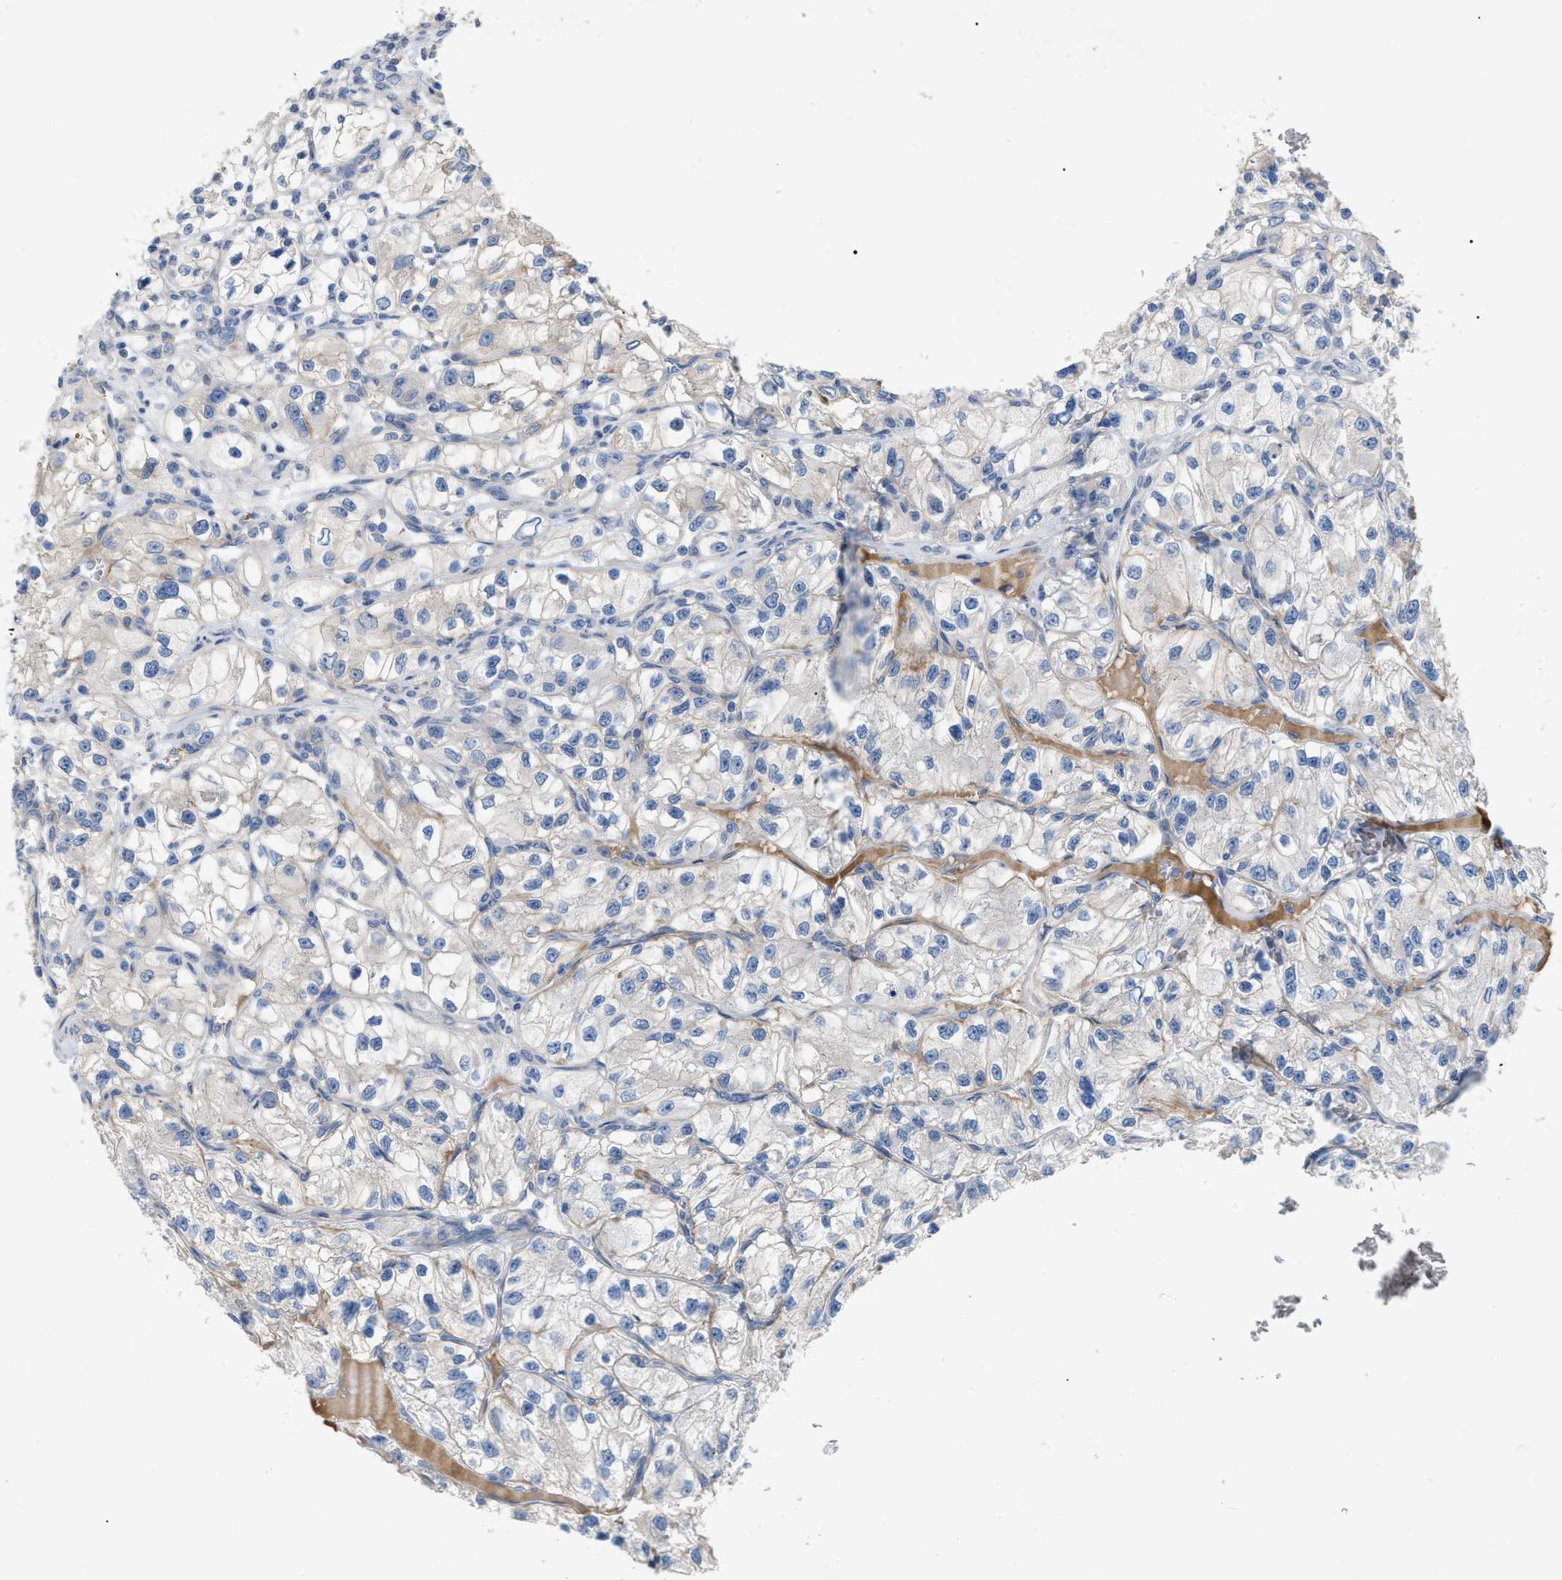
{"staining": {"intensity": "negative", "quantity": "none", "location": "none"}, "tissue": "renal cancer", "cell_type": "Tumor cells", "image_type": "cancer", "snomed": [{"axis": "morphology", "description": "Adenocarcinoma, NOS"}, {"axis": "topography", "description": "Kidney"}], "caption": "A high-resolution micrograph shows immunohistochemistry staining of adenocarcinoma (renal), which shows no significant positivity in tumor cells. (Brightfield microscopy of DAB IHC at high magnification).", "gene": "DHX58", "patient": {"sex": "female", "age": 57}}